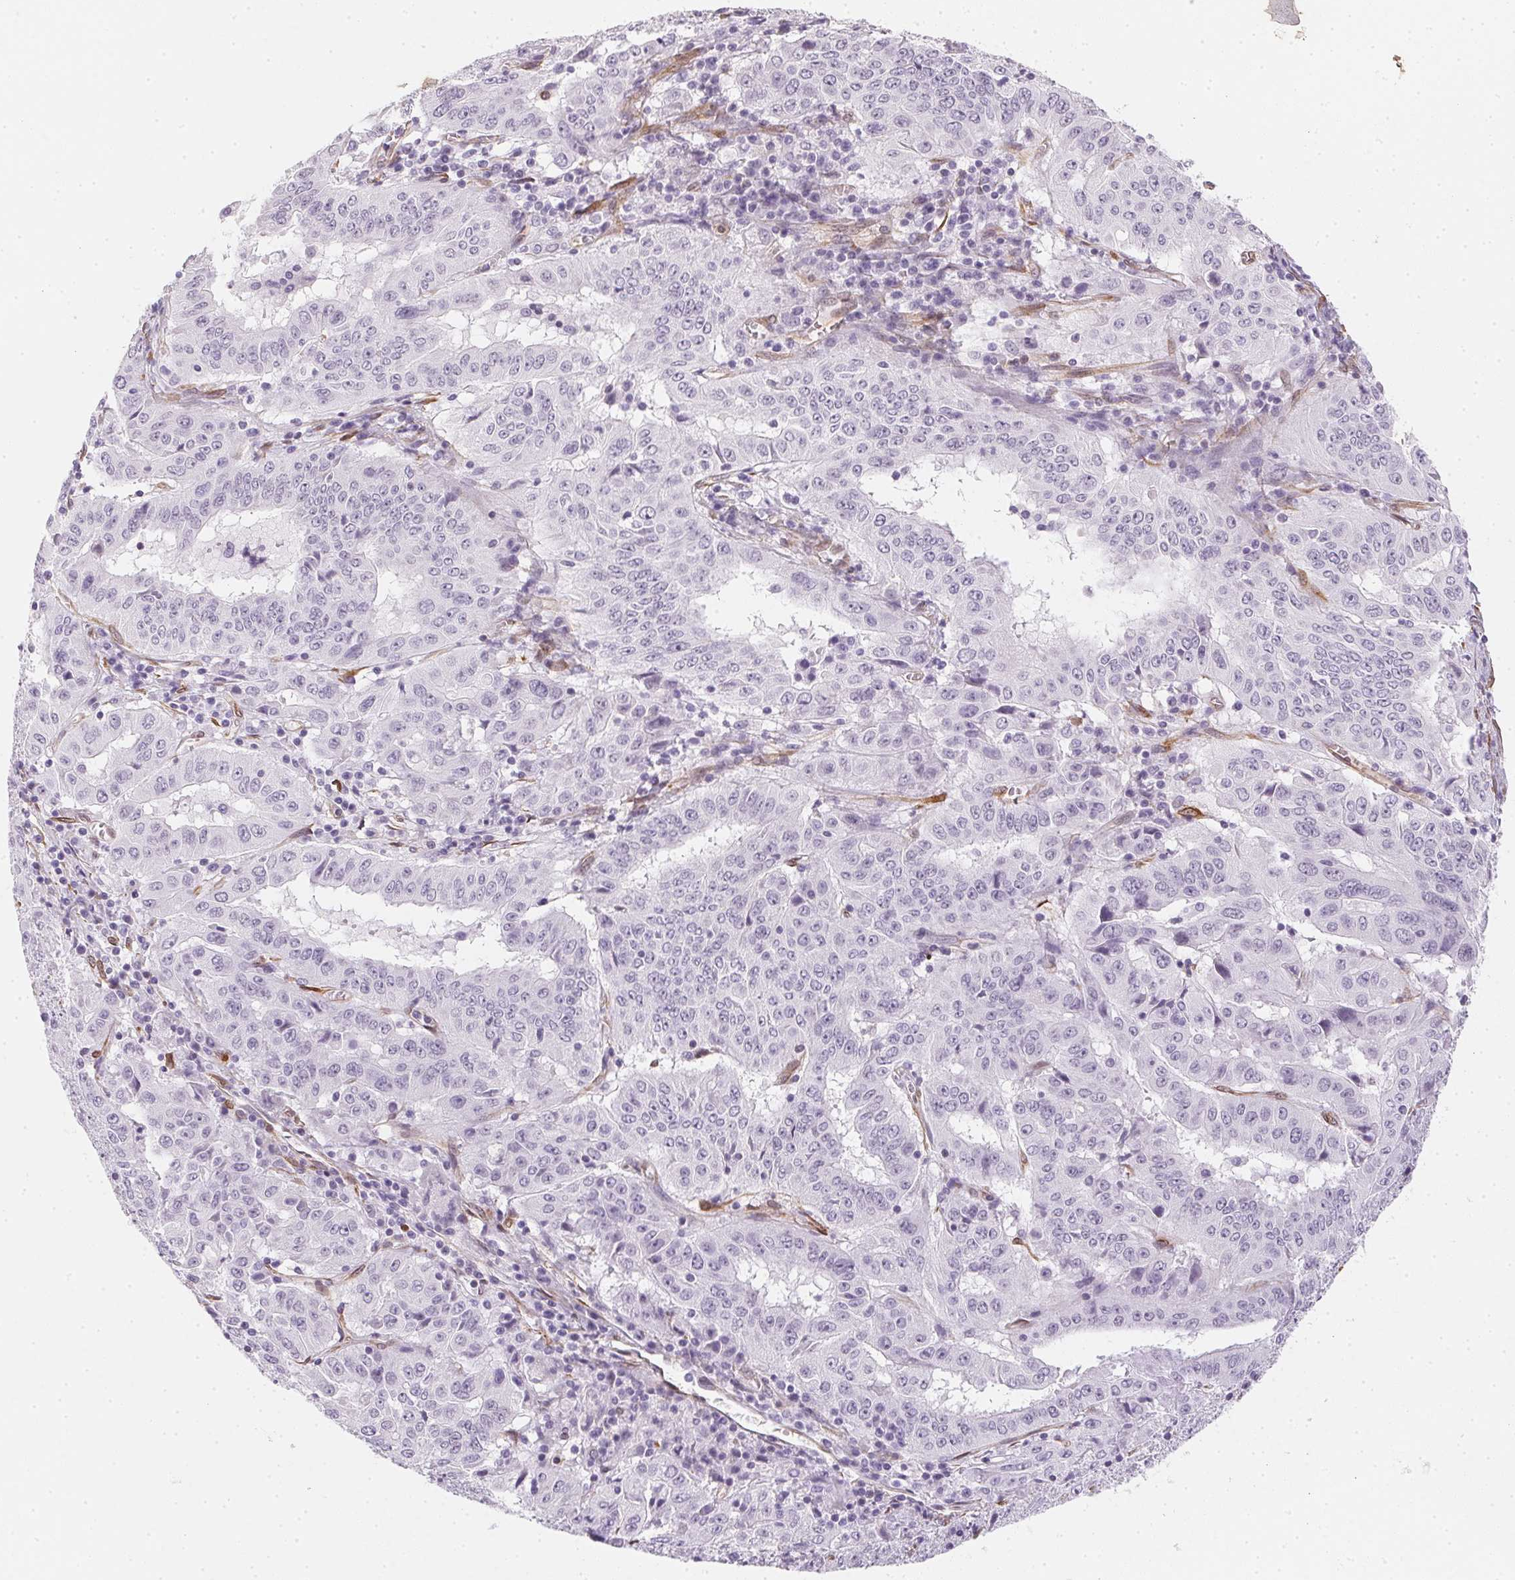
{"staining": {"intensity": "negative", "quantity": "none", "location": "none"}, "tissue": "pancreatic cancer", "cell_type": "Tumor cells", "image_type": "cancer", "snomed": [{"axis": "morphology", "description": "Adenocarcinoma, NOS"}, {"axis": "topography", "description": "Pancreas"}], "caption": "This histopathology image is of pancreatic cancer (adenocarcinoma) stained with immunohistochemistry to label a protein in brown with the nuclei are counter-stained blue. There is no staining in tumor cells. The staining is performed using DAB (3,3'-diaminobenzidine) brown chromogen with nuclei counter-stained in using hematoxylin.", "gene": "RSBN1", "patient": {"sex": "male", "age": 63}}